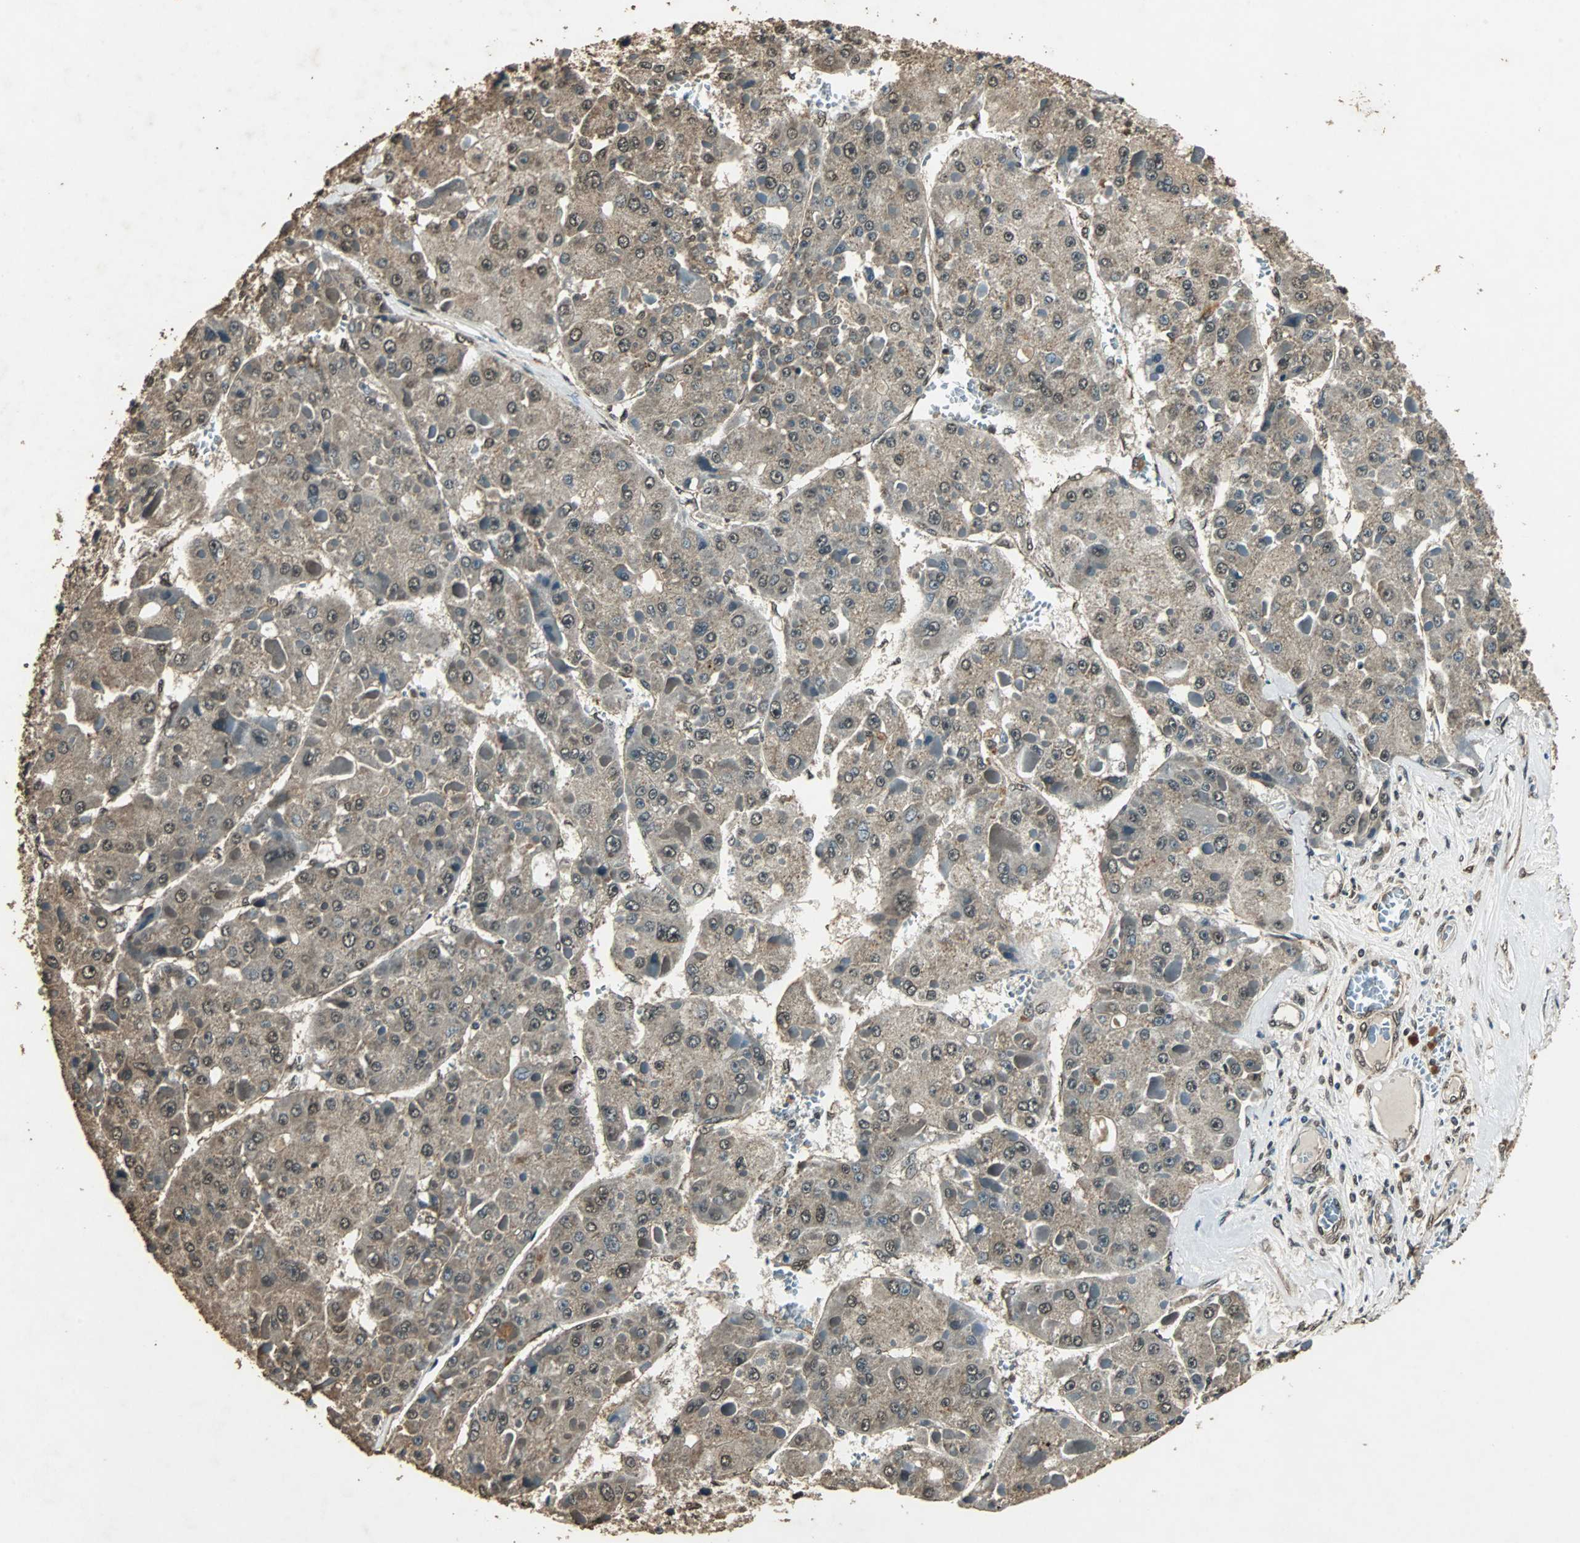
{"staining": {"intensity": "moderate", "quantity": ">75%", "location": "cytoplasmic/membranous,nuclear"}, "tissue": "liver cancer", "cell_type": "Tumor cells", "image_type": "cancer", "snomed": [{"axis": "morphology", "description": "Carcinoma, Hepatocellular, NOS"}, {"axis": "topography", "description": "Liver"}], "caption": "Immunohistochemical staining of hepatocellular carcinoma (liver) reveals medium levels of moderate cytoplasmic/membranous and nuclear protein expression in about >75% of tumor cells.", "gene": "PPP1R13B", "patient": {"sex": "female", "age": 73}}